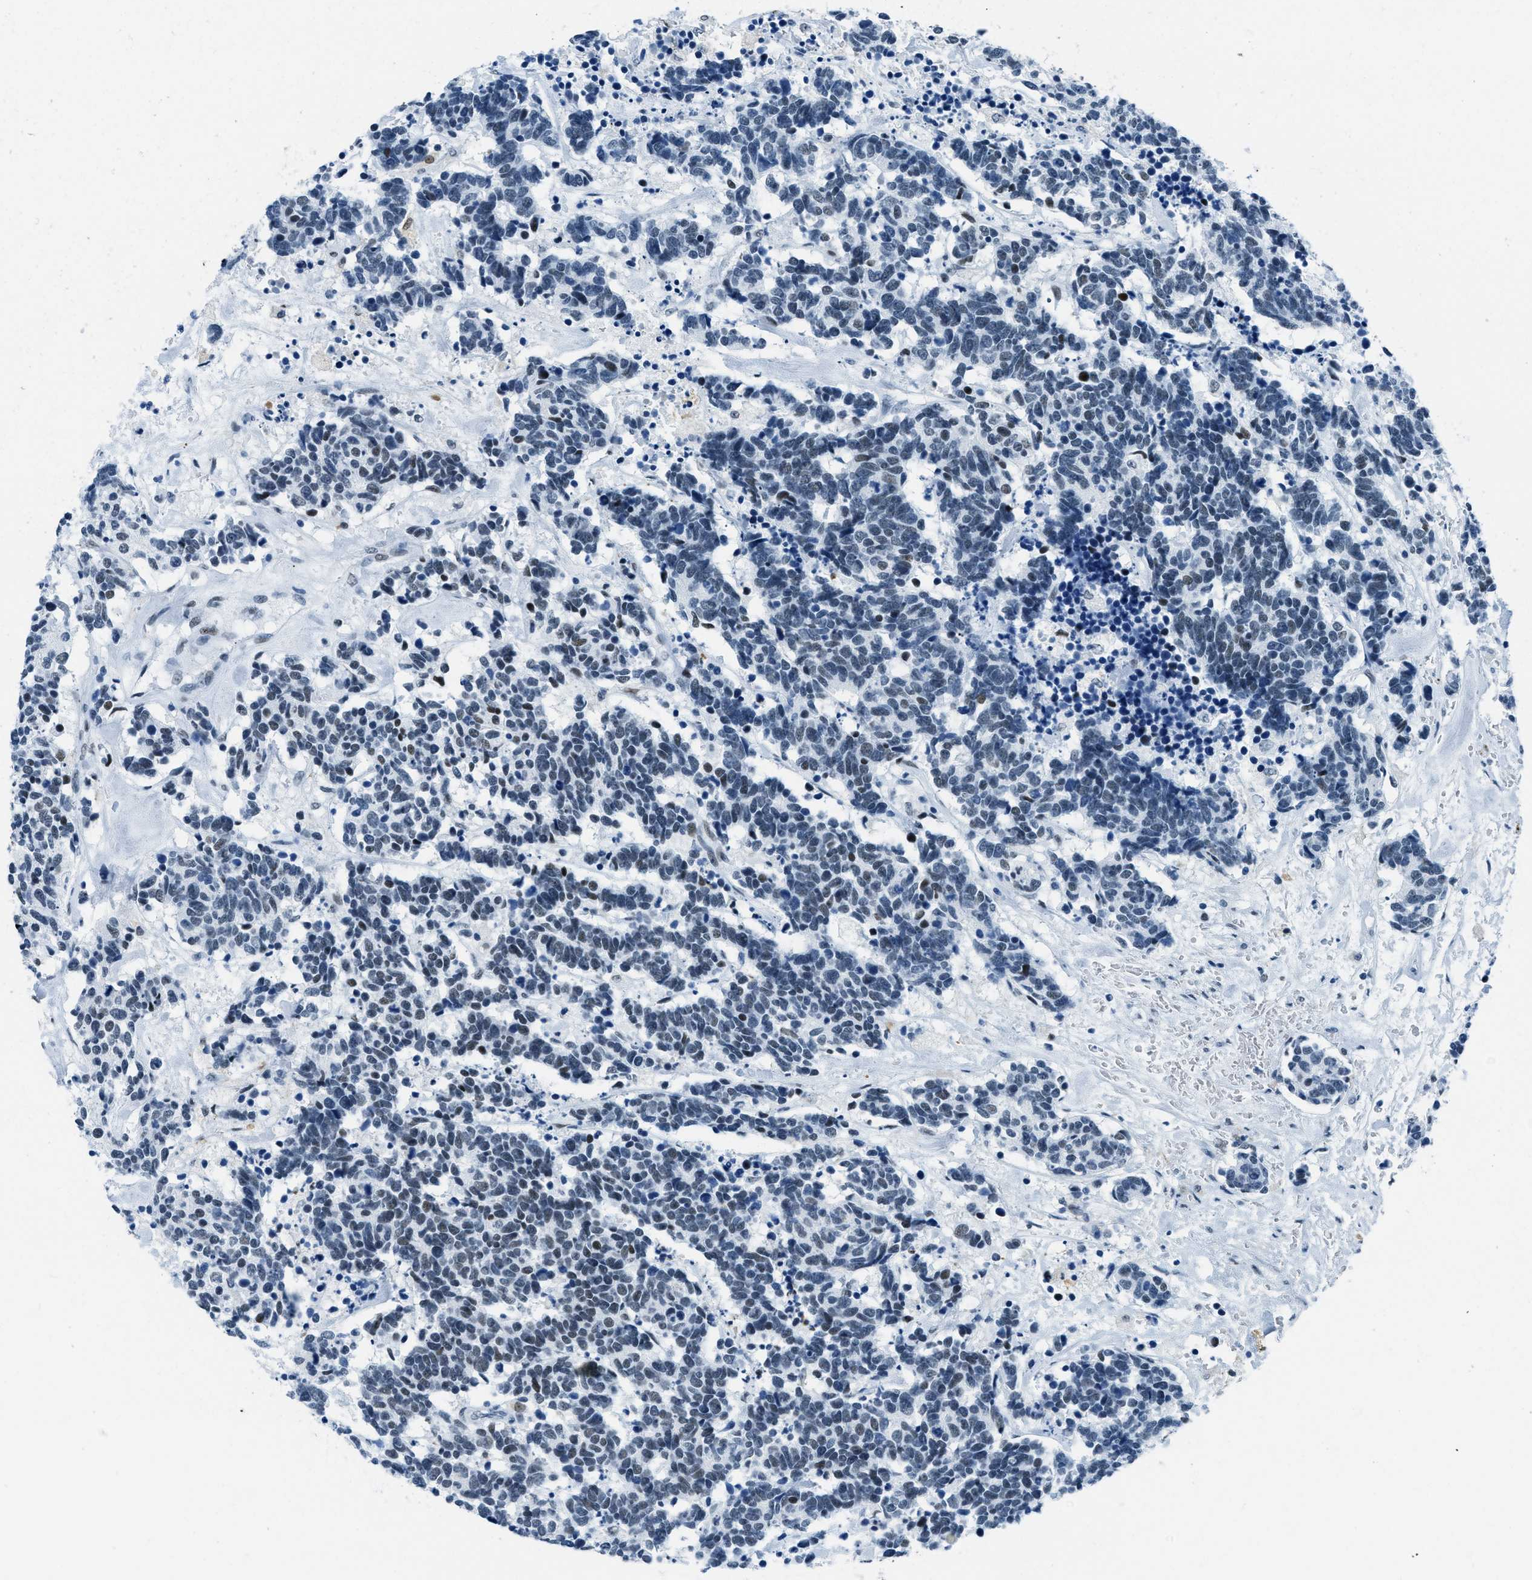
{"staining": {"intensity": "moderate", "quantity": "<25%", "location": "nuclear"}, "tissue": "carcinoid", "cell_type": "Tumor cells", "image_type": "cancer", "snomed": [{"axis": "morphology", "description": "Carcinoma, NOS"}, {"axis": "morphology", "description": "Carcinoid, malignant, NOS"}, {"axis": "topography", "description": "Urinary bladder"}], "caption": "Immunohistochemistry (IHC) image of neoplastic tissue: carcinoid stained using IHC demonstrates low levels of moderate protein expression localized specifically in the nuclear of tumor cells, appearing as a nuclear brown color.", "gene": "PLA2G2A", "patient": {"sex": "male", "age": 57}}